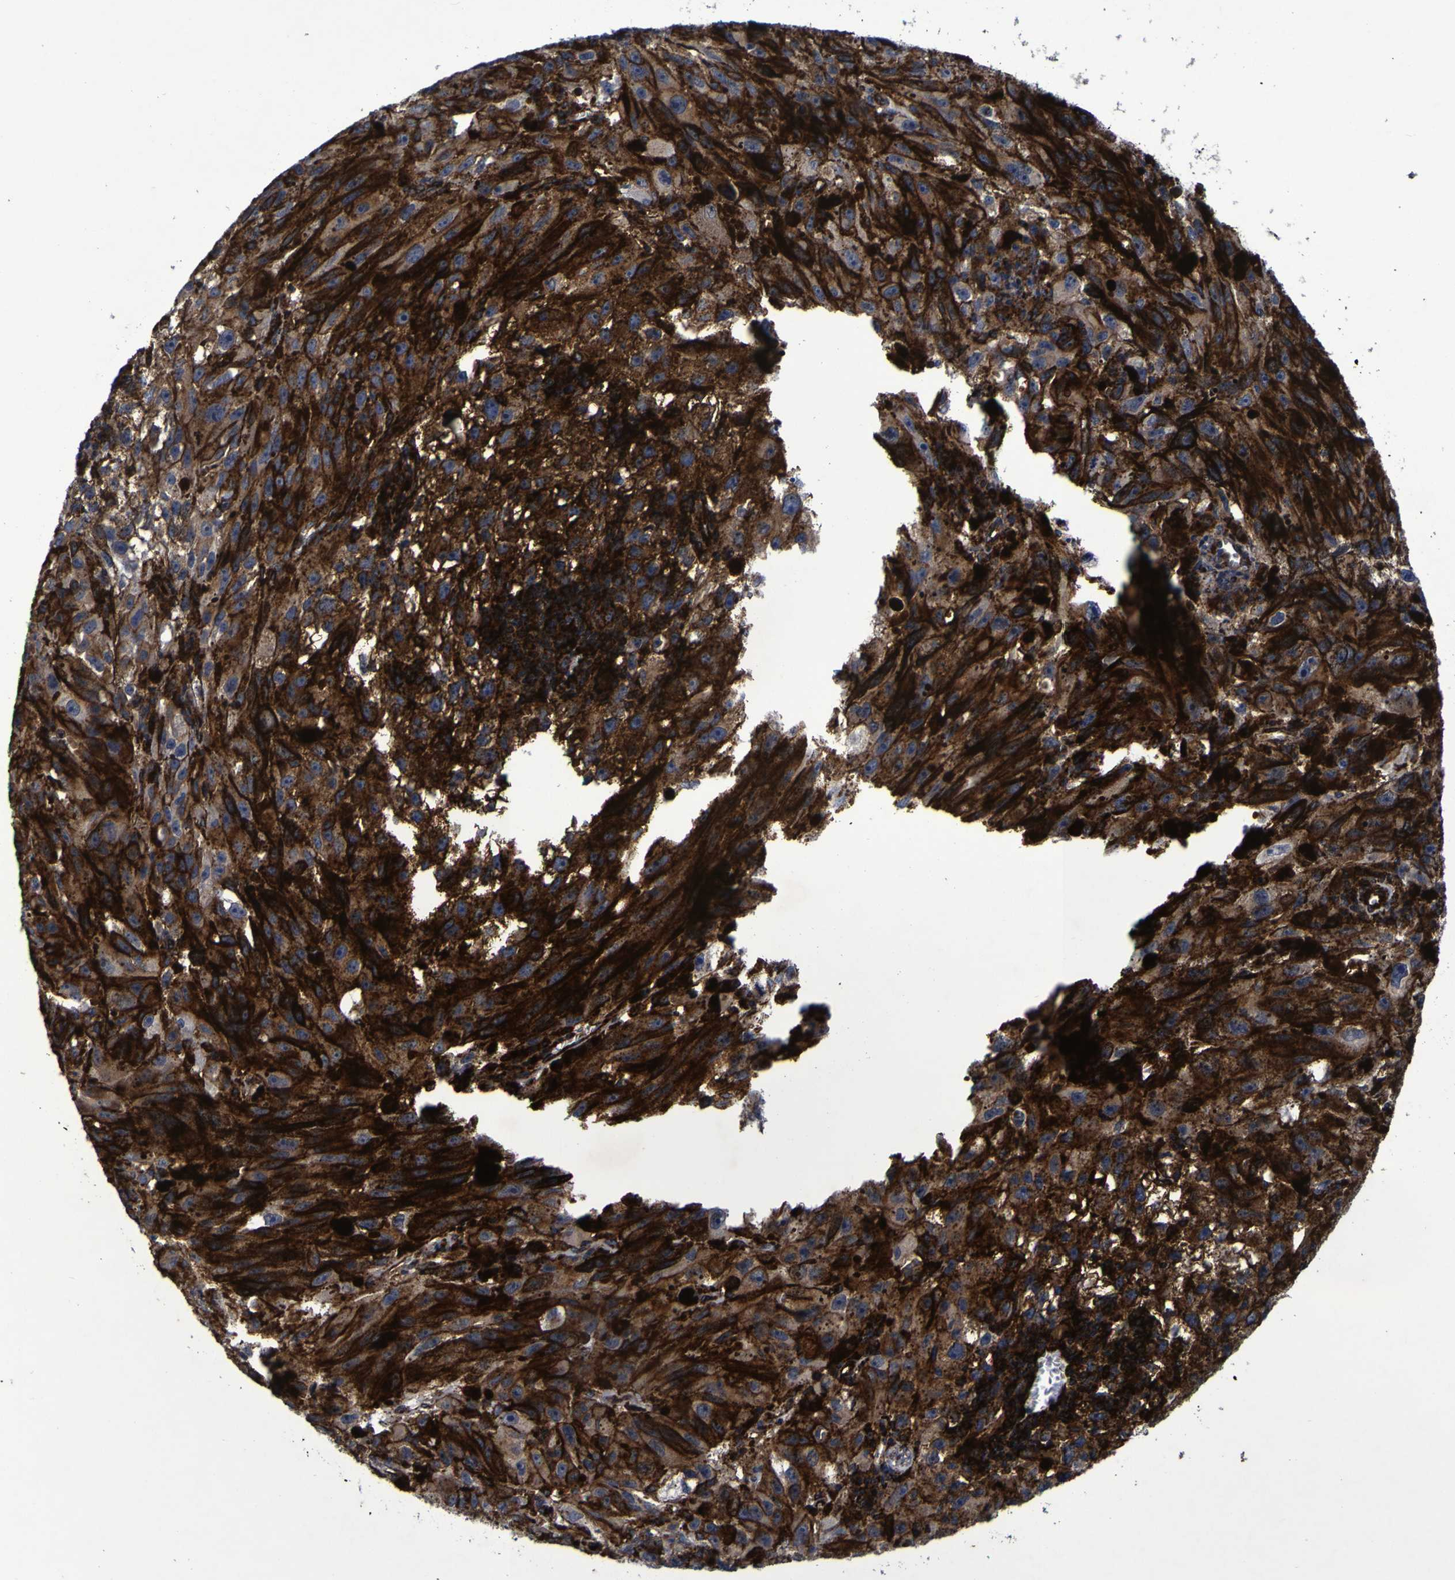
{"staining": {"intensity": "strong", "quantity": ">75%", "location": "cytoplasmic/membranous"}, "tissue": "melanoma", "cell_type": "Tumor cells", "image_type": "cancer", "snomed": [{"axis": "morphology", "description": "Malignant melanoma, NOS"}, {"axis": "topography", "description": "Skin"}], "caption": "High-magnification brightfield microscopy of malignant melanoma stained with DAB (brown) and counterstained with hematoxylin (blue). tumor cells exhibit strong cytoplasmic/membranous expression is seen in about>75% of cells. (brown staining indicates protein expression, while blue staining denotes nuclei).", "gene": "MGLL", "patient": {"sex": "female", "age": 104}}